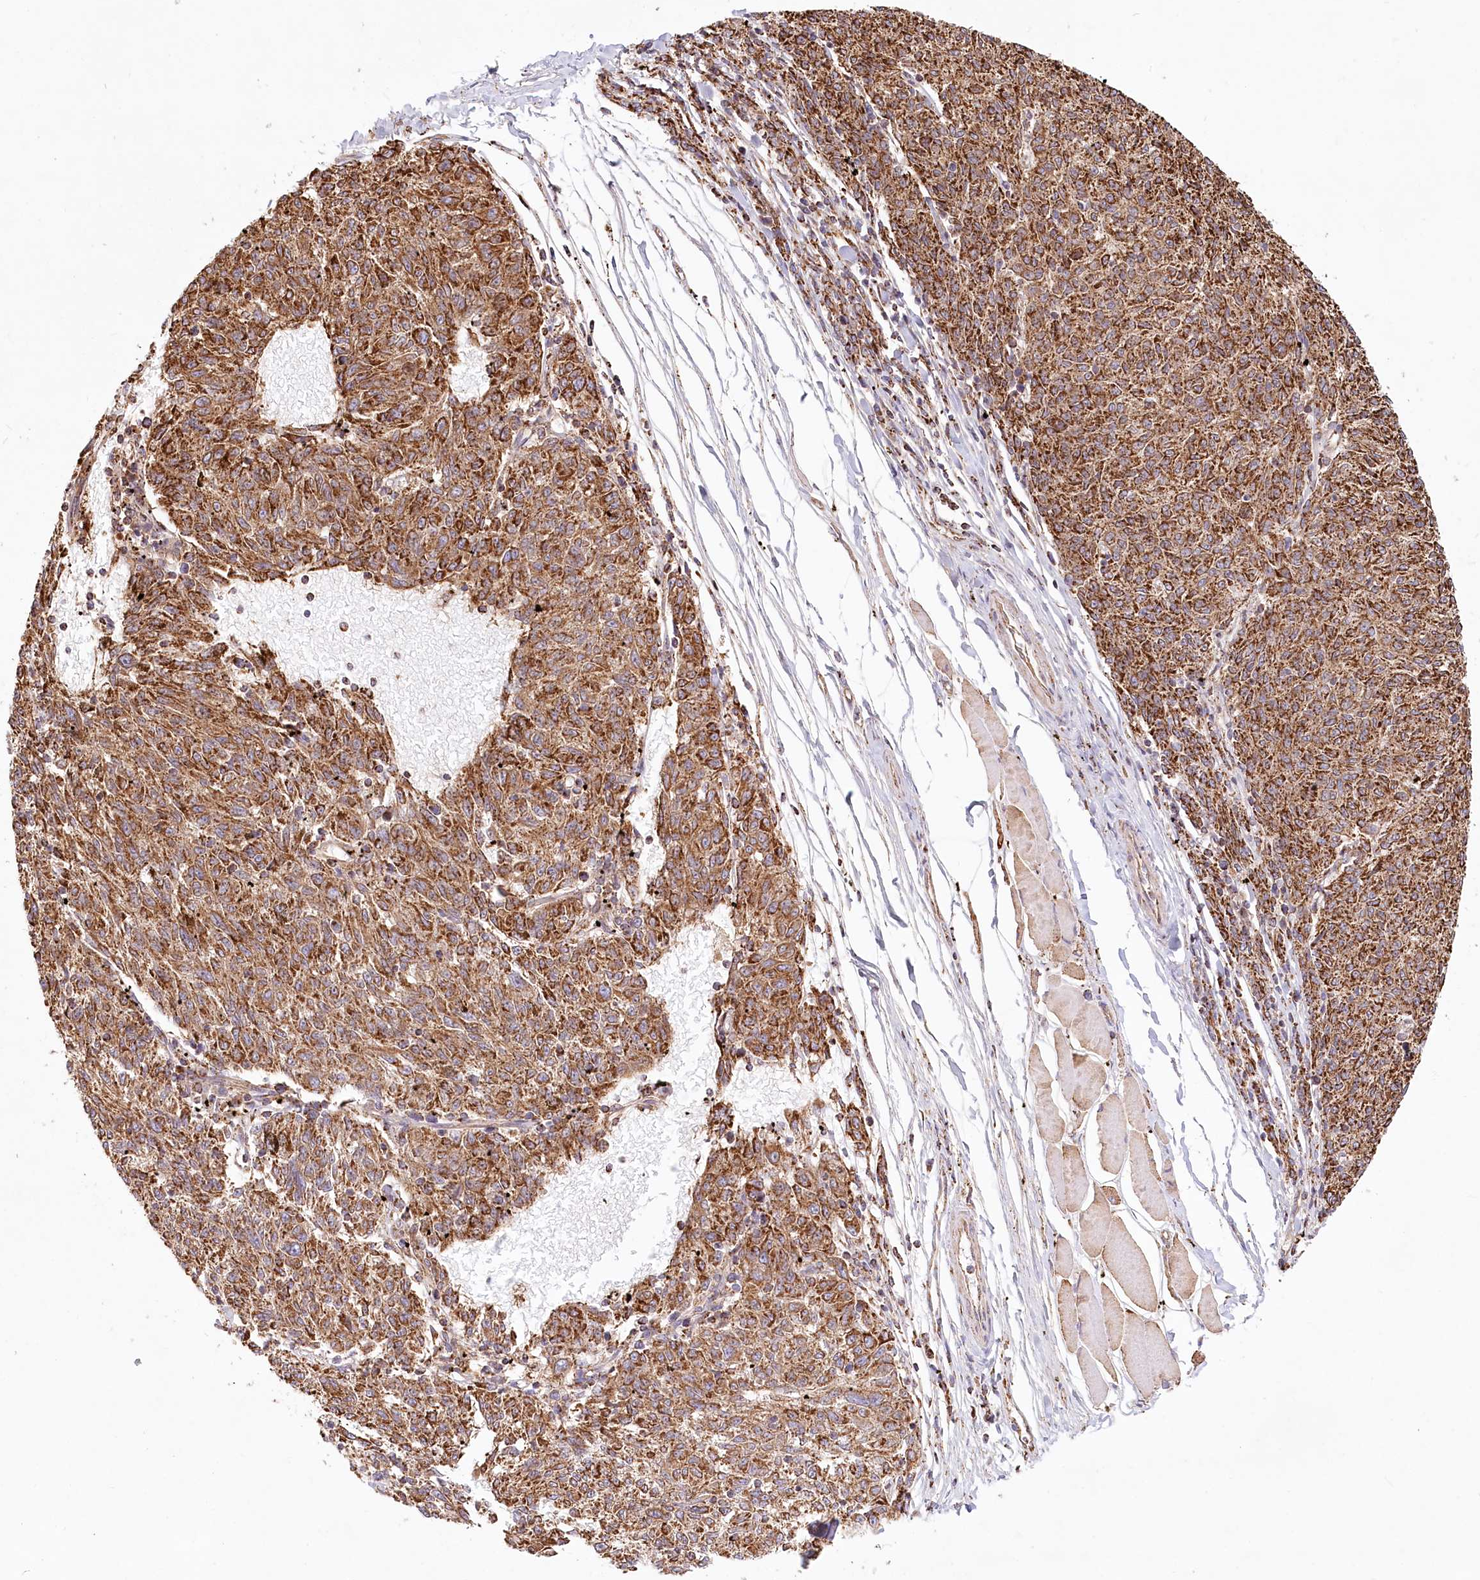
{"staining": {"intensity": "strong", "quantity": ">75%", "location": "cytoplasmic/membranous"}, "tissue": "melanoma", "cell_type": "Tumor cells", "image_type": "cancer", "snomed": [{"axis": "morphology", "description": "Malignant melanoma, NOS"}, {"axis": "topography", "description": "Skin"}], "caption": "Protein analysis of melanoma tissue shows strong cytoplasmic/membranous staining in approximately >75% of tumor cells.", "gene": "UMPS", "patient": {"sex": "female", "age": 72}}